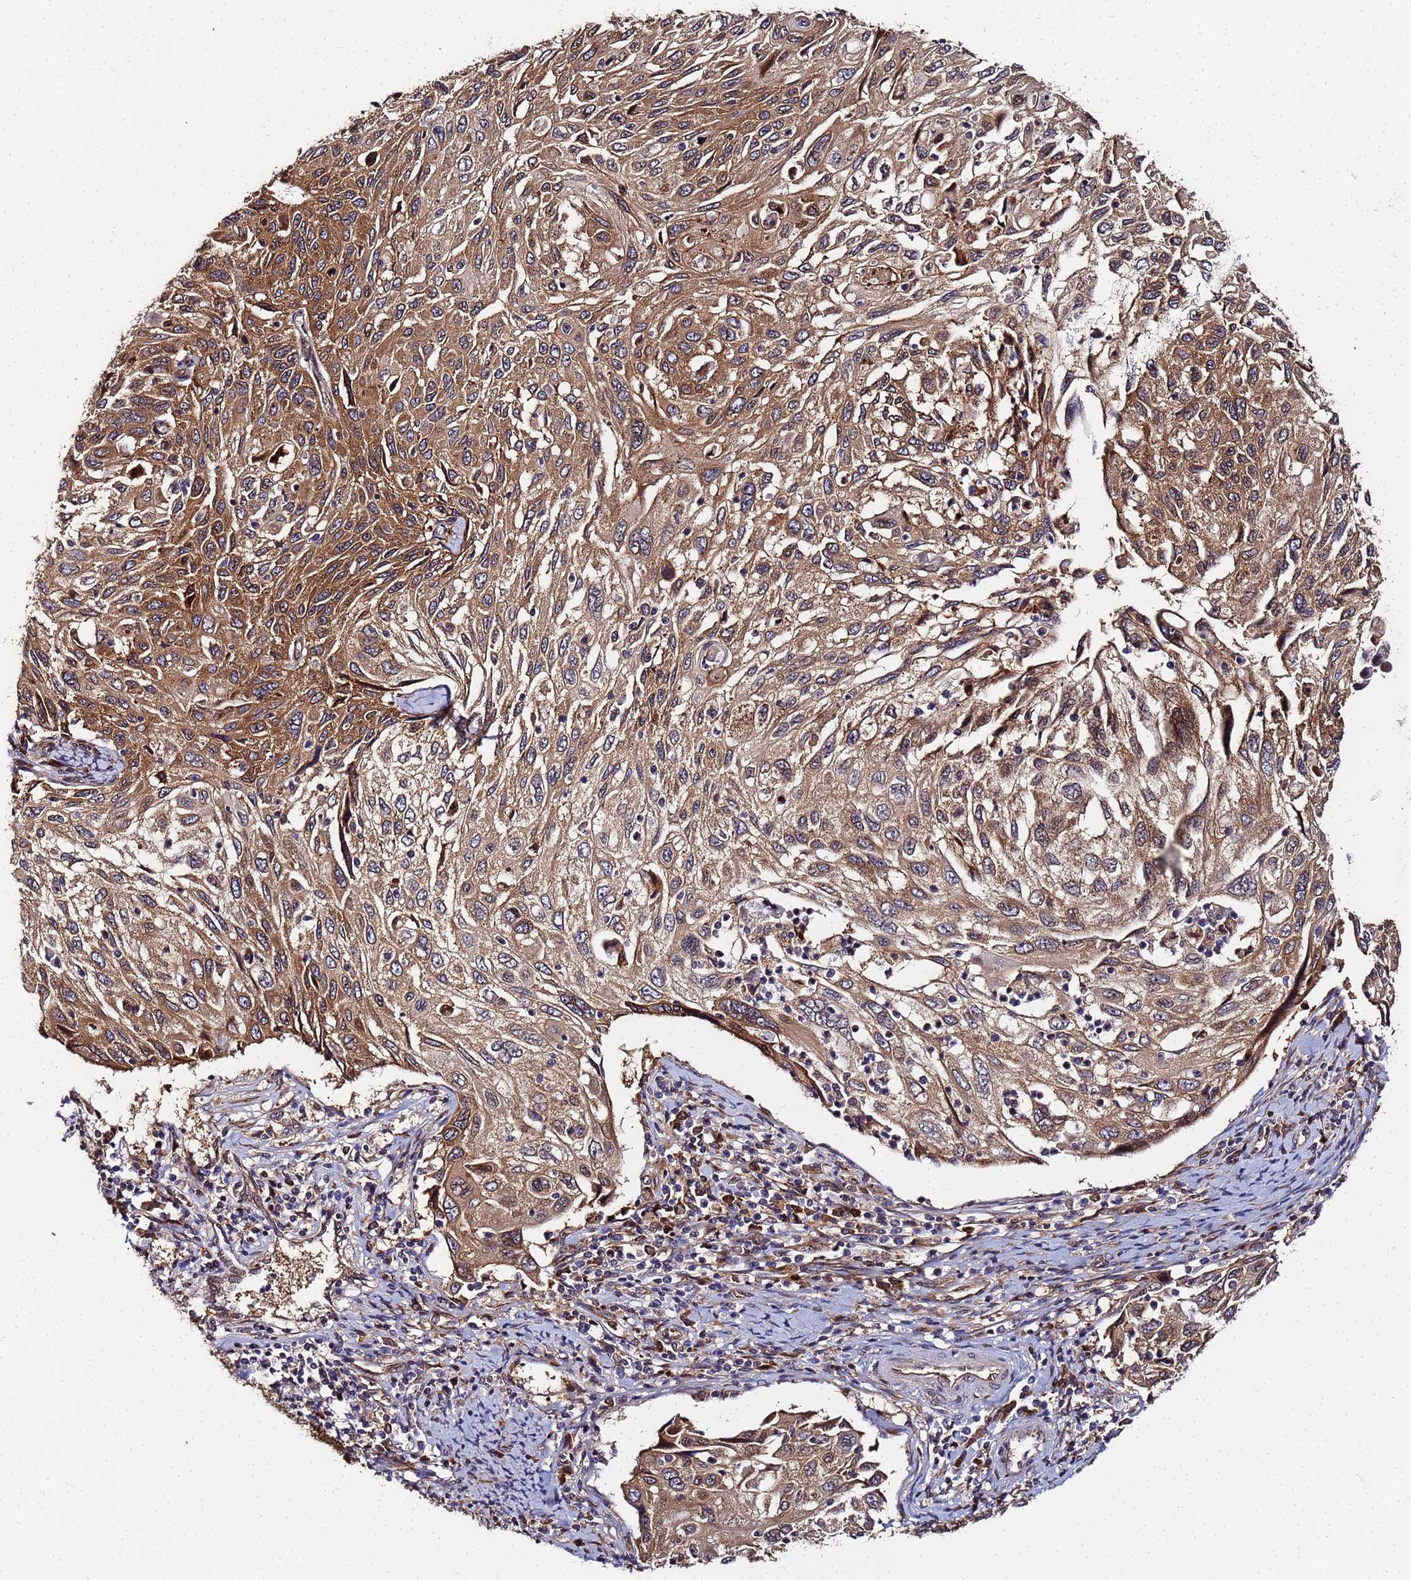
{"staining": {"intensity": "moderate", "quantity": ">75%", "location": "cytoplasmic/membranous"}, "tissue": "cervical cancer", "cell_type": "Tumor cells", "image_type": "cancer", "snomed": [{"axis": "morphology", "description": "Squamous cell carcinoma, NOS"}, {"axis": "topography", "description": "Cervix"}], "caption": "Immunohistochemical staining of human cervical squamous cell carcinoma displays medium levels of moderate cytoplasmic/membranous protein staining in about >75% of tumor cells.", "gene": "UNC93B1", "patient": {"sex": "female", "age": 70}}